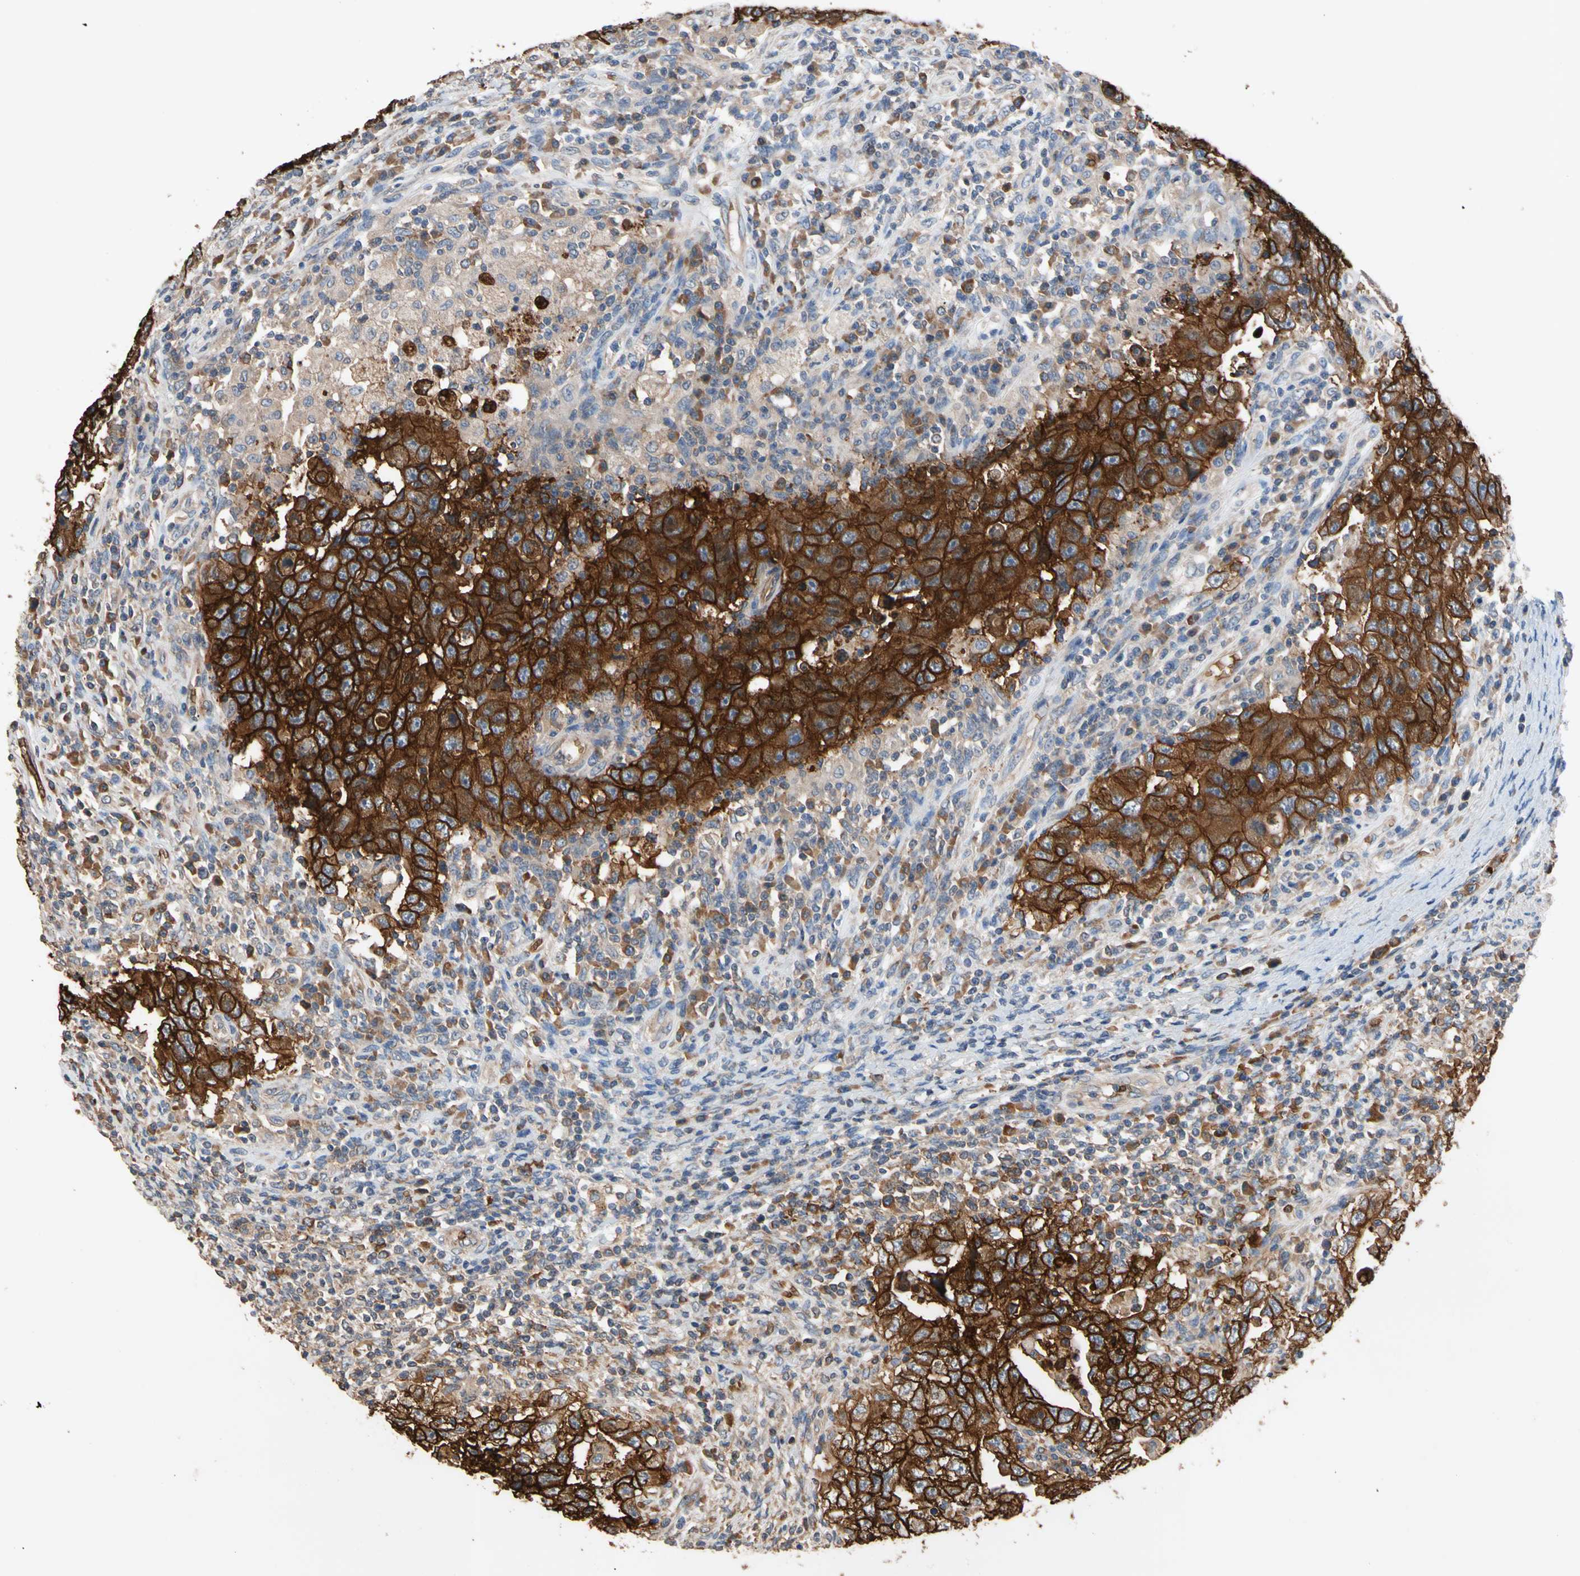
{"staining": {"intensity": "strong", "quantity": "25%-75%", "location": "cytoplasmic/membranous"}, "tissue": "testis cancer", "cell_type": "Tumor cells", "image_type": "cancer", "snomed": [{"axis": "morphology", "description": "Carcinoma, Embryonal, NOS"}, {"axis": "topography", "description": "Testis"}], "caption": "DAB (3,3'-diaminobenzidine) immunohistochemical staining of human testis cancer shows strong cytoplasmic/membranous protein expression in approximately 25%-75% of tumor cells. Immunohistochemistry (ihc) stains the protein of interest in brown and the nuclei are stained blue.", "gene": "RIOK2", "patient": {"sex": "male", "age": 26}}